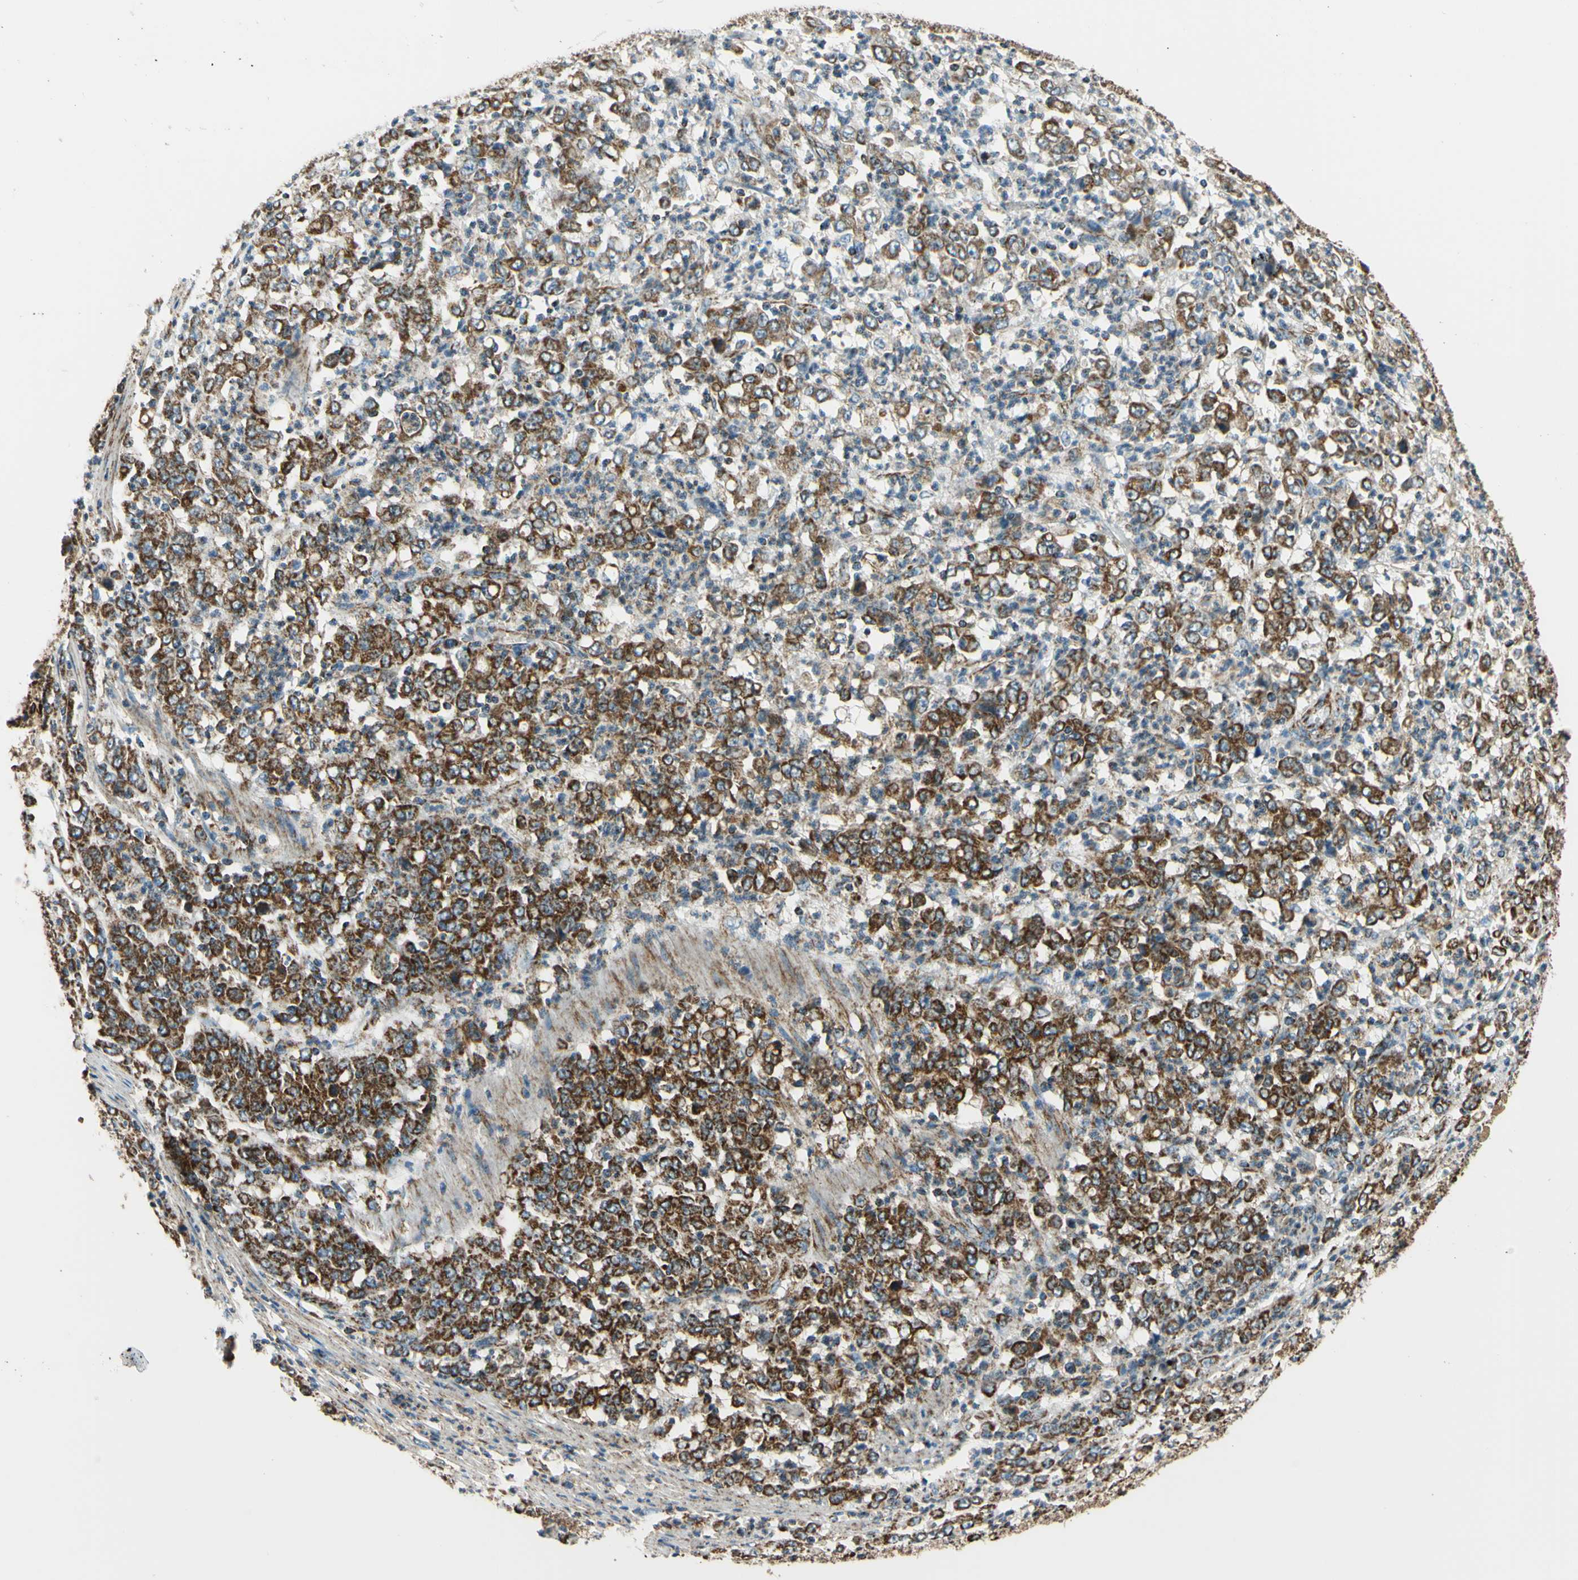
{"staining": {"intensity": "strong", "quantity": ">75%", "location": "cytoplasmic/membranous"}, "tissue": "stomach cancer", "cell_type": "Tumor cells", "image_type": "cancer", "snomed": [{"axis": "morphology", "description": "Adenocarcinoma, NOS"}, {"axis": "topography", "description": "Stomach, lower"}], "caption": "Strong cytoplasmic/membranous protein expression is present in about >75% of tumor cells in stomach cancer. (Brightfield microscopy of DAB IHC at high magnification).", "gene": "MAVS", "patient": {"sex": "female", "age": 71}}